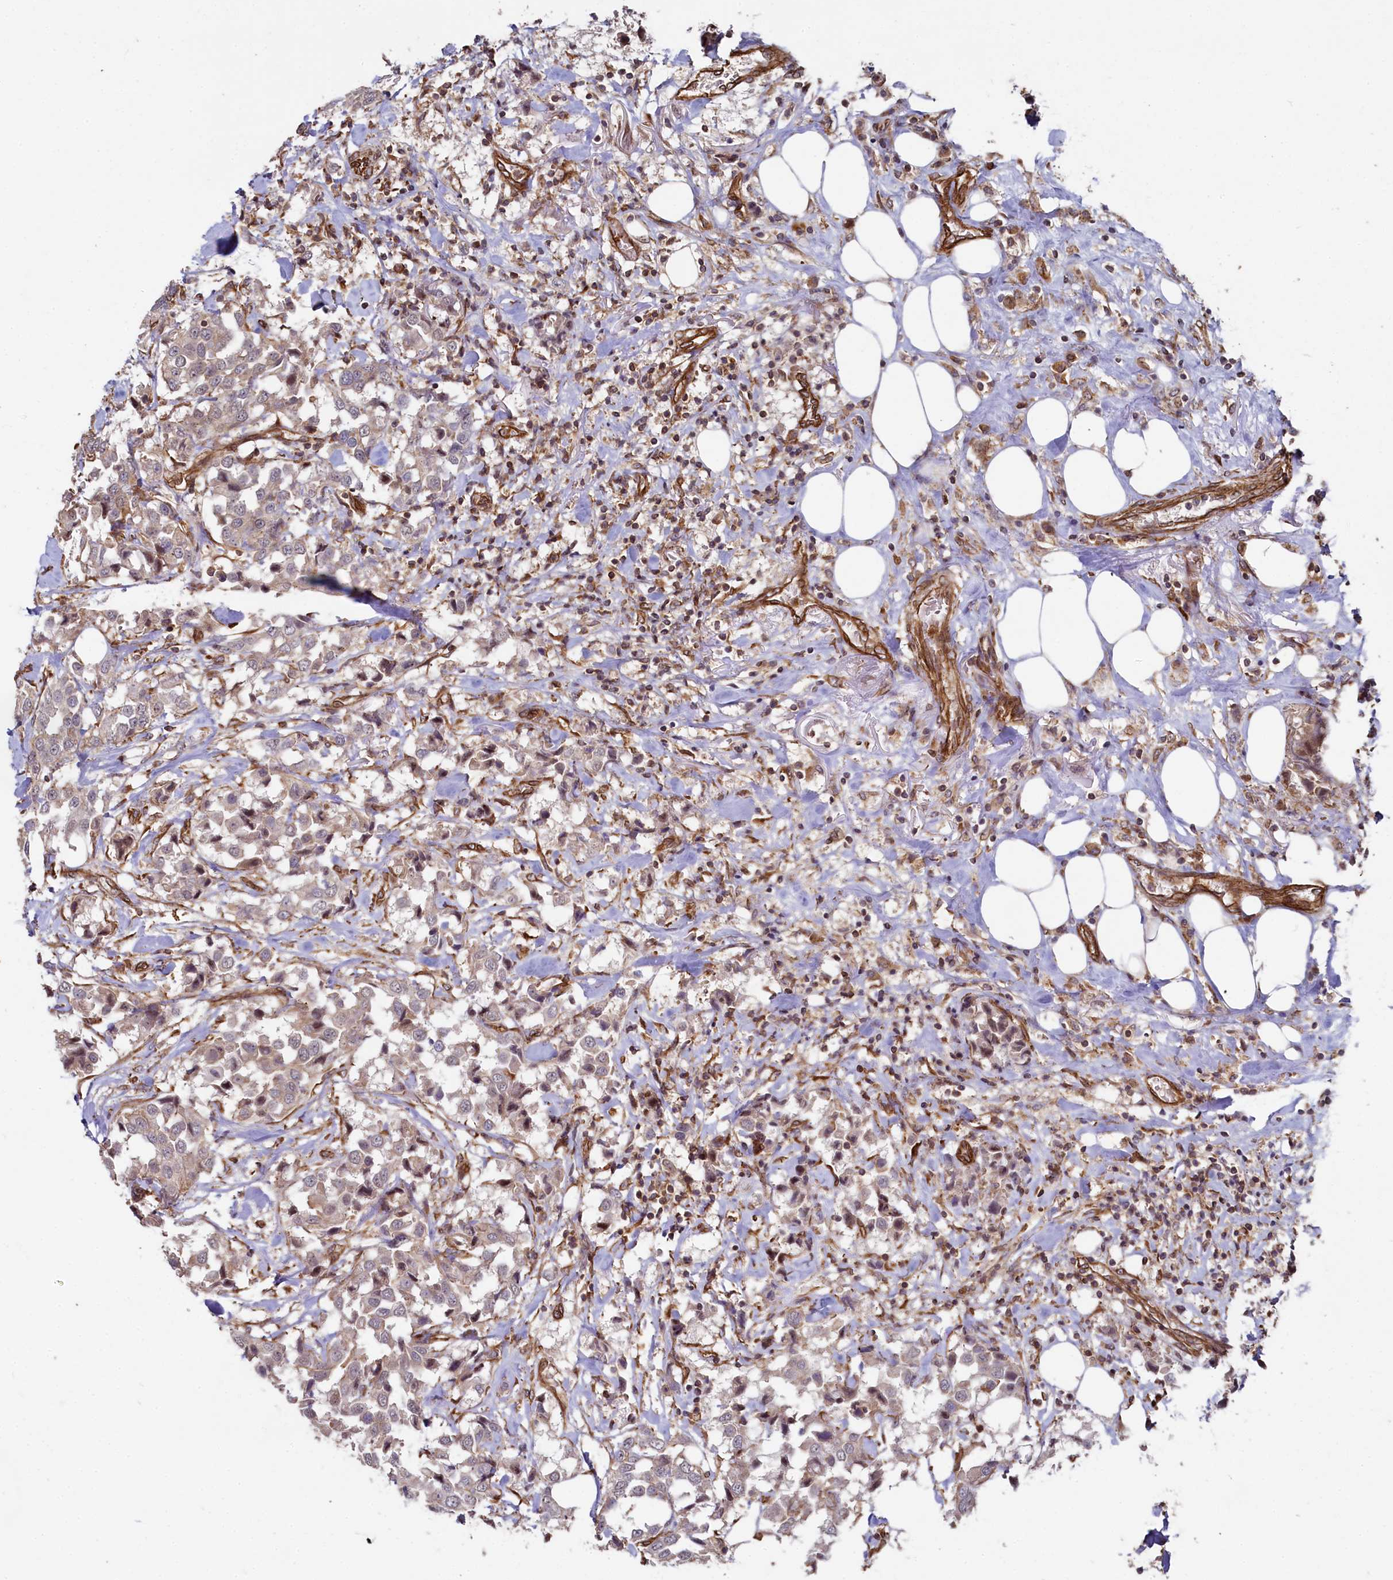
{"staining": {"intensity": "moderate", "quantity": ">75%", "location": "cytoplasmic/membranous"}, "tissue": "breast cancer", "cell_type": "Tumor cells", "image_type": "cancer", "snomed": [{"axis": "morphology", "description": "Duct carcinoma"}, {"axis": "topography", "description": "Breast"}], "caption": "Immunohistochemical staining of breast invasive ductal carcinoma shows moderate cytoplasmic/membranous protein staining in about >75% of tumor cells.", "gene": "SVIP", "patient": {"sex": "female", "age": 80}}